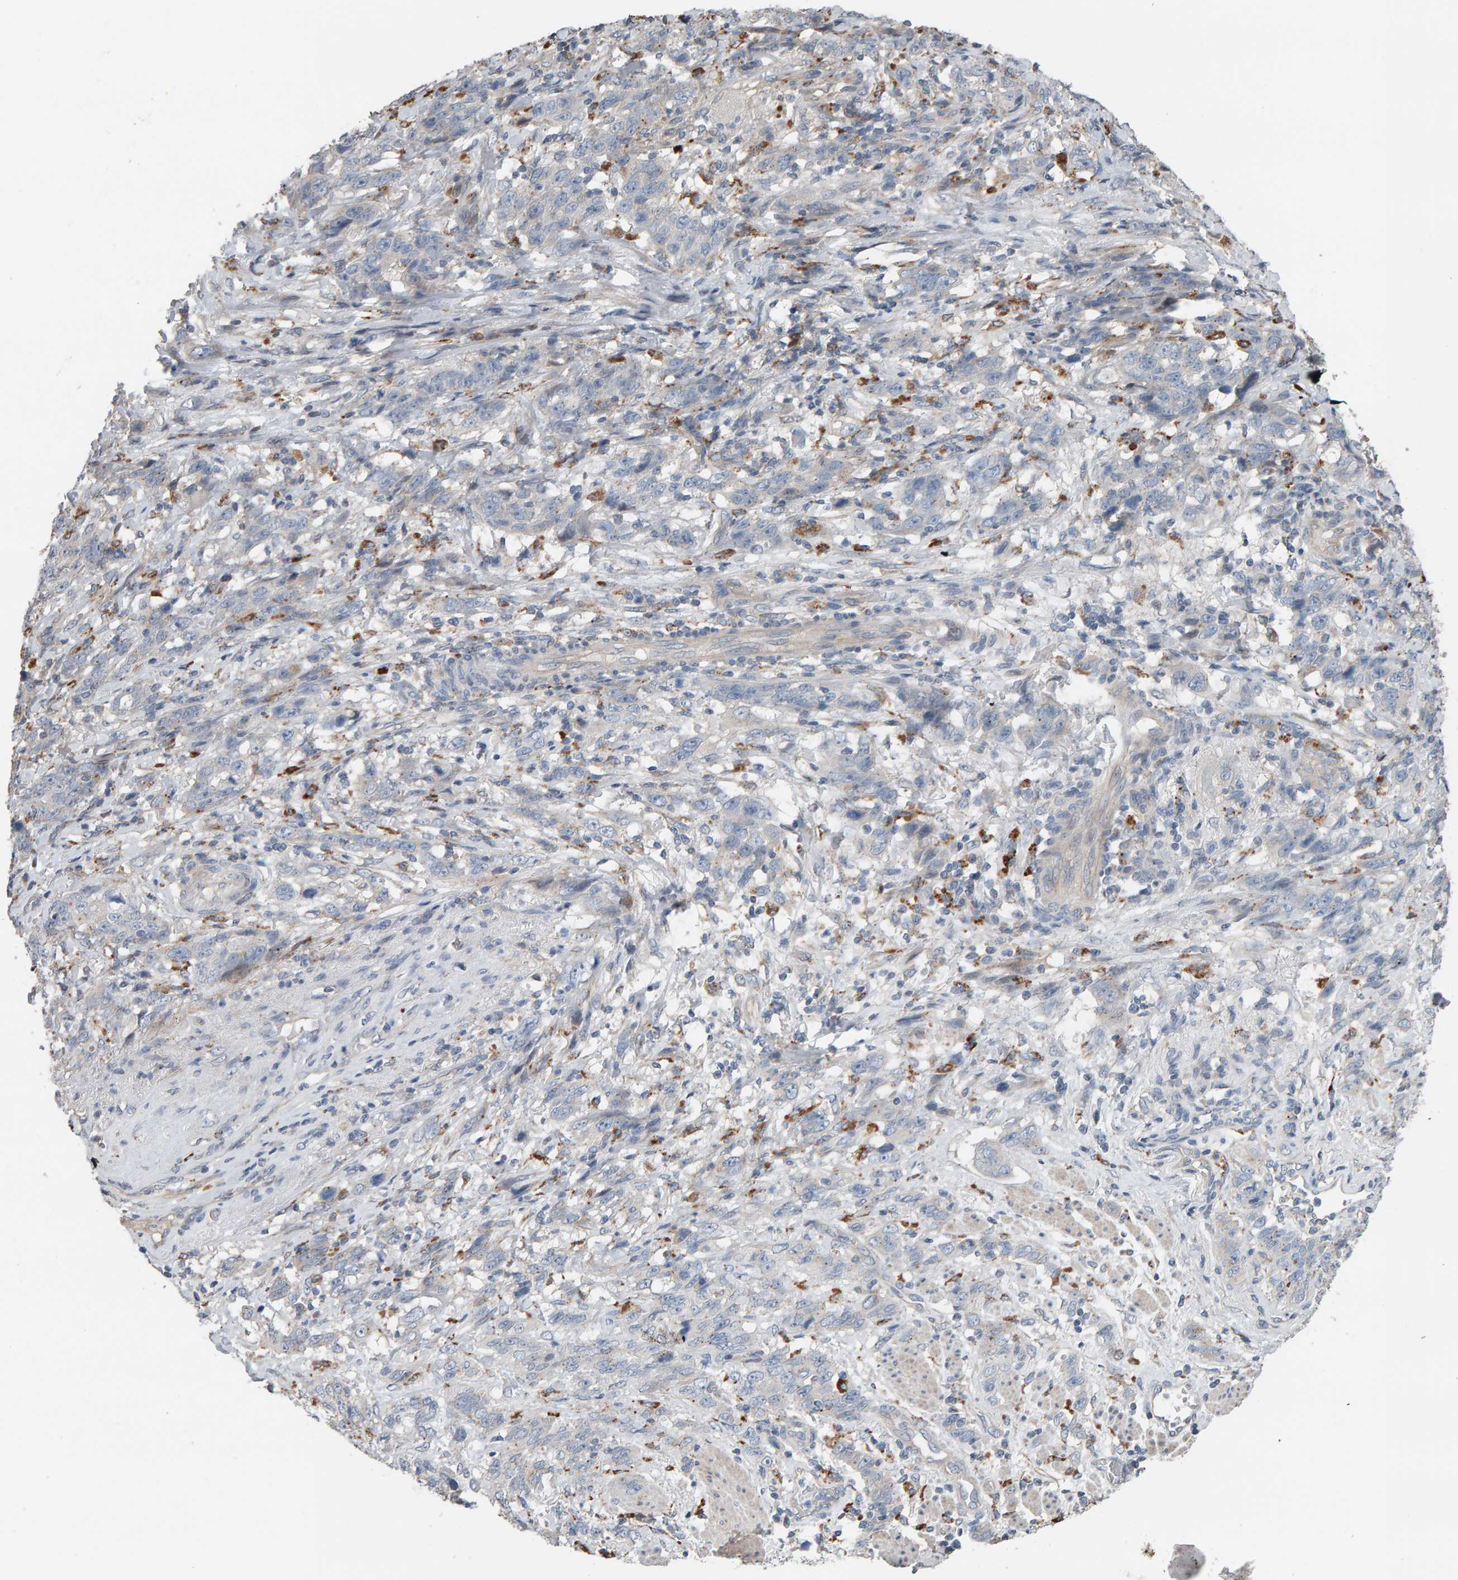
{"staining": {"intensity": "negative", "quantity": "none", "location": "none"}, "tissue": "stomach cancer", "cell_type": "Tumor cells", "image_type": "cancer", "snomed": [{"axis": "morphology", "description": "Adenocarcinoma, NOS"}, {"axis": "topography", "description": "Stomach"}], "caption": "Micrograph shows no protein expression in tumor cells of stomach adenocarcinoma tissue.", "gene": "IPPK", "patient": {"sex": "male", "age": 48}}